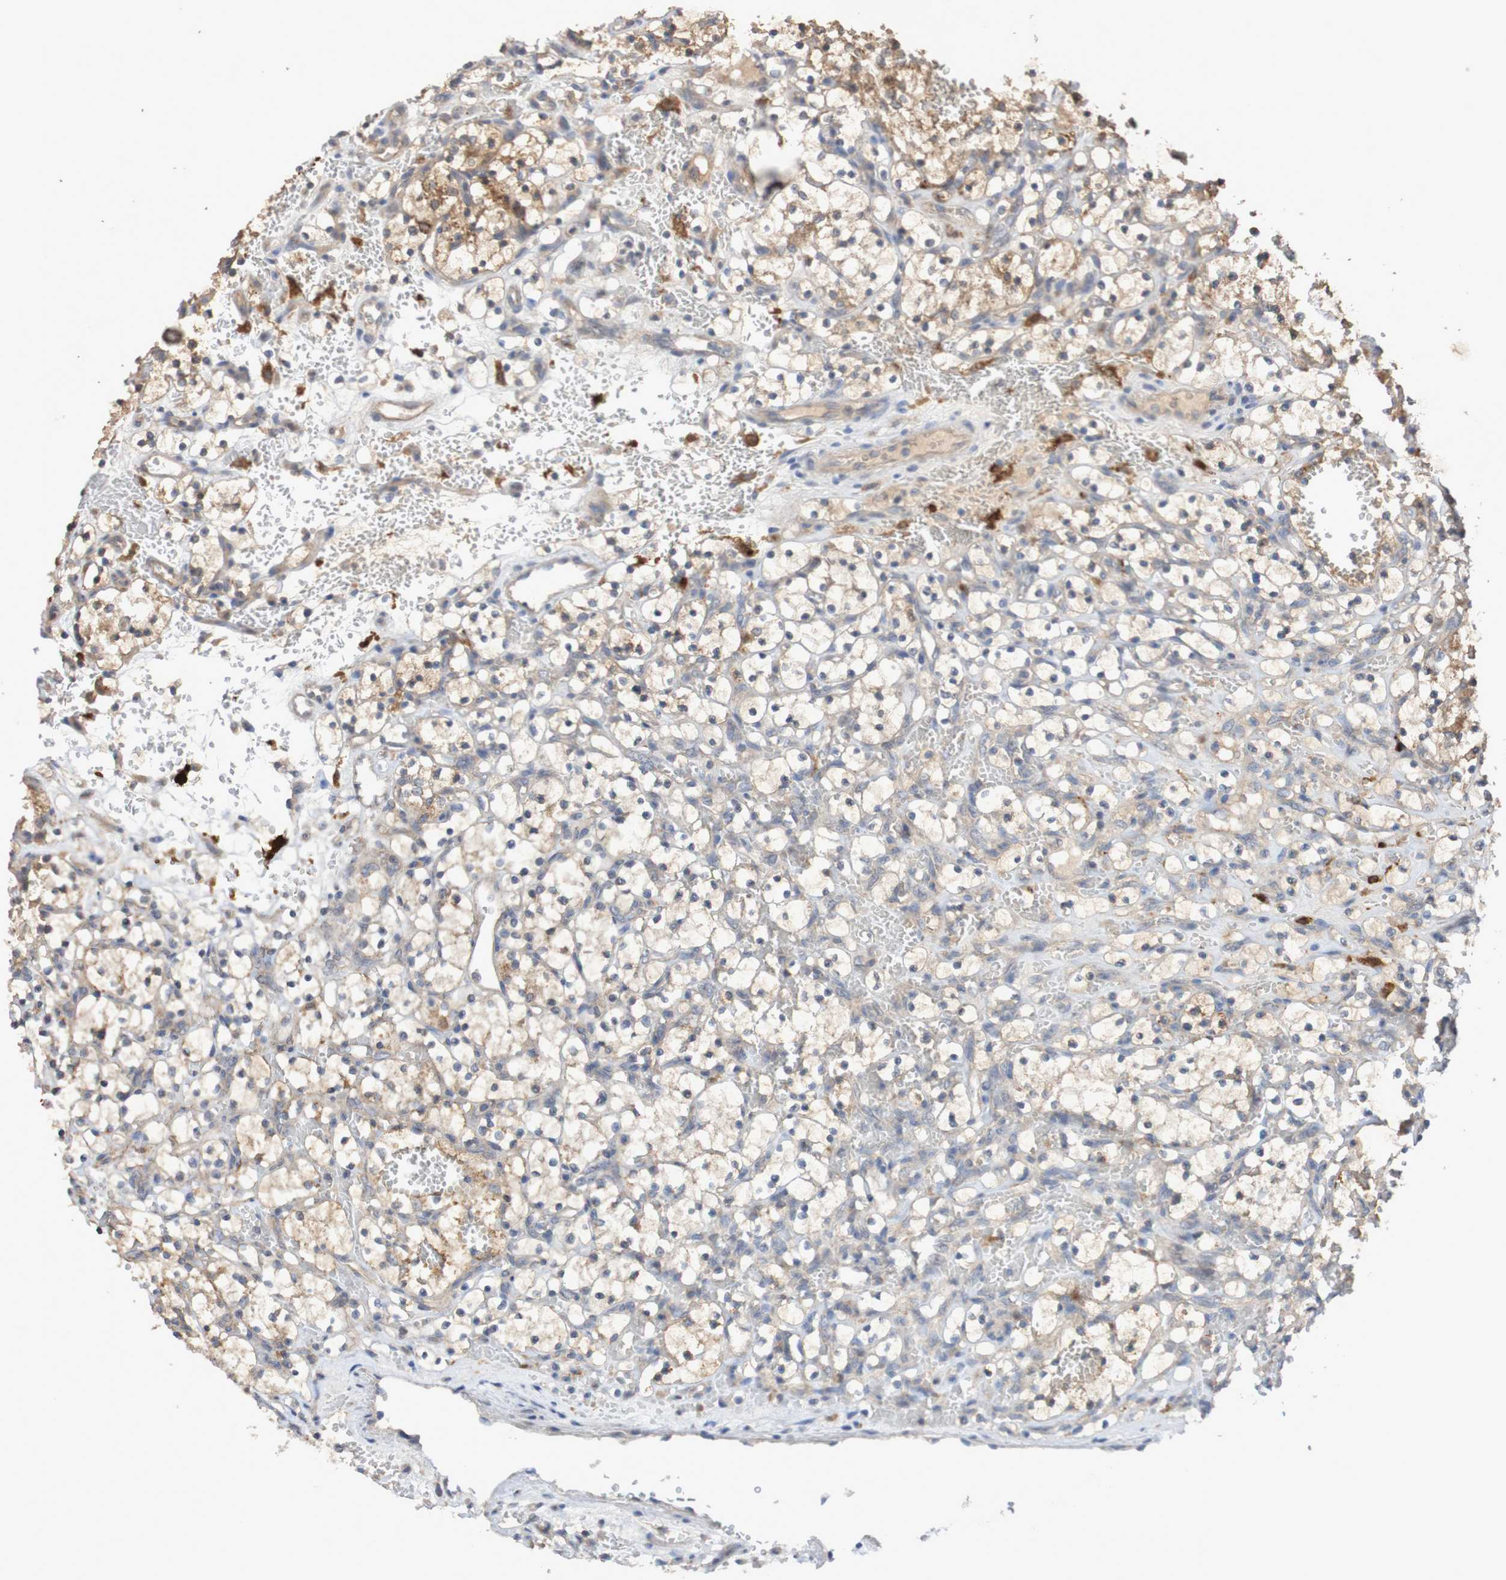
{"staining": {"intensity": "weak", "quantity": "<25%", "location": "cytoplasmic/membranous"}, "tissue": "renal cancer", "cell_type": "Tumor cells", "image_type": "cancer", "snomed": [{"axis": "morphology", "description": "Adenocarcinoma, NOS"}, {"axis": "topography", "description": "Kidney"}], "caption": "Histopathology image shows no protein staining in tumor cells of adenocarcinoma (renal) tissue.", "gene": "PHYH", "patient": {"sex": "female", "age": 69}}